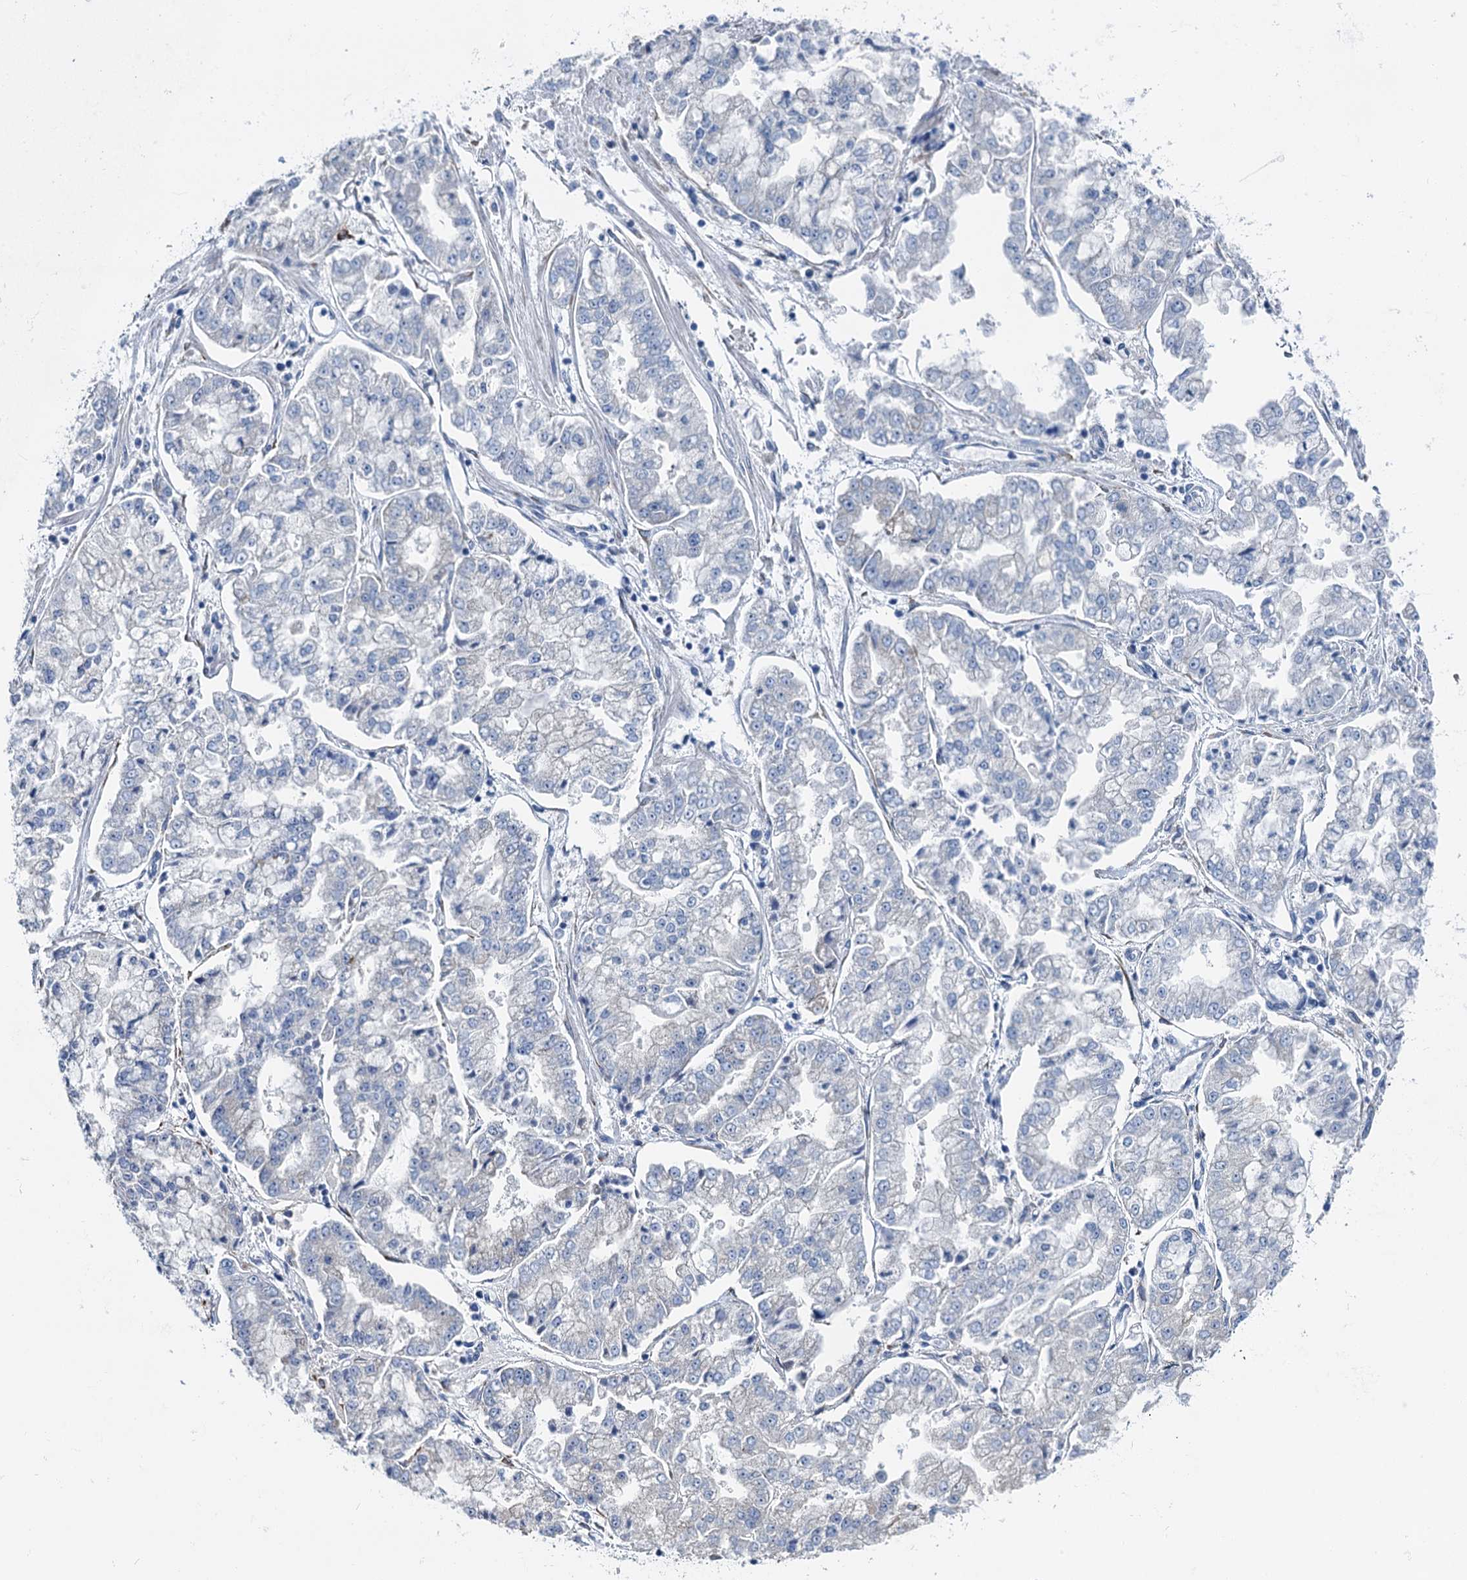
{"staining": {"intensity": "negative", "quantity": "none", "location": "none"}, "tissue": "stomach cancer", "cell_type": "Tumor cells", "image_type": "cancer", "snomed": [{"axis": "morphology", "description": "Adenocarcinoma, NOS"}, {"axis": "topography", "description": "Stomach"}], "caption": "A photomicrograph of stomach cancer (adenocarcinoma) stained for a protein exhibits no brown staining in tumor cells.", "gene": "MIOX", "patient": {"sex": "male", "age": 76}}